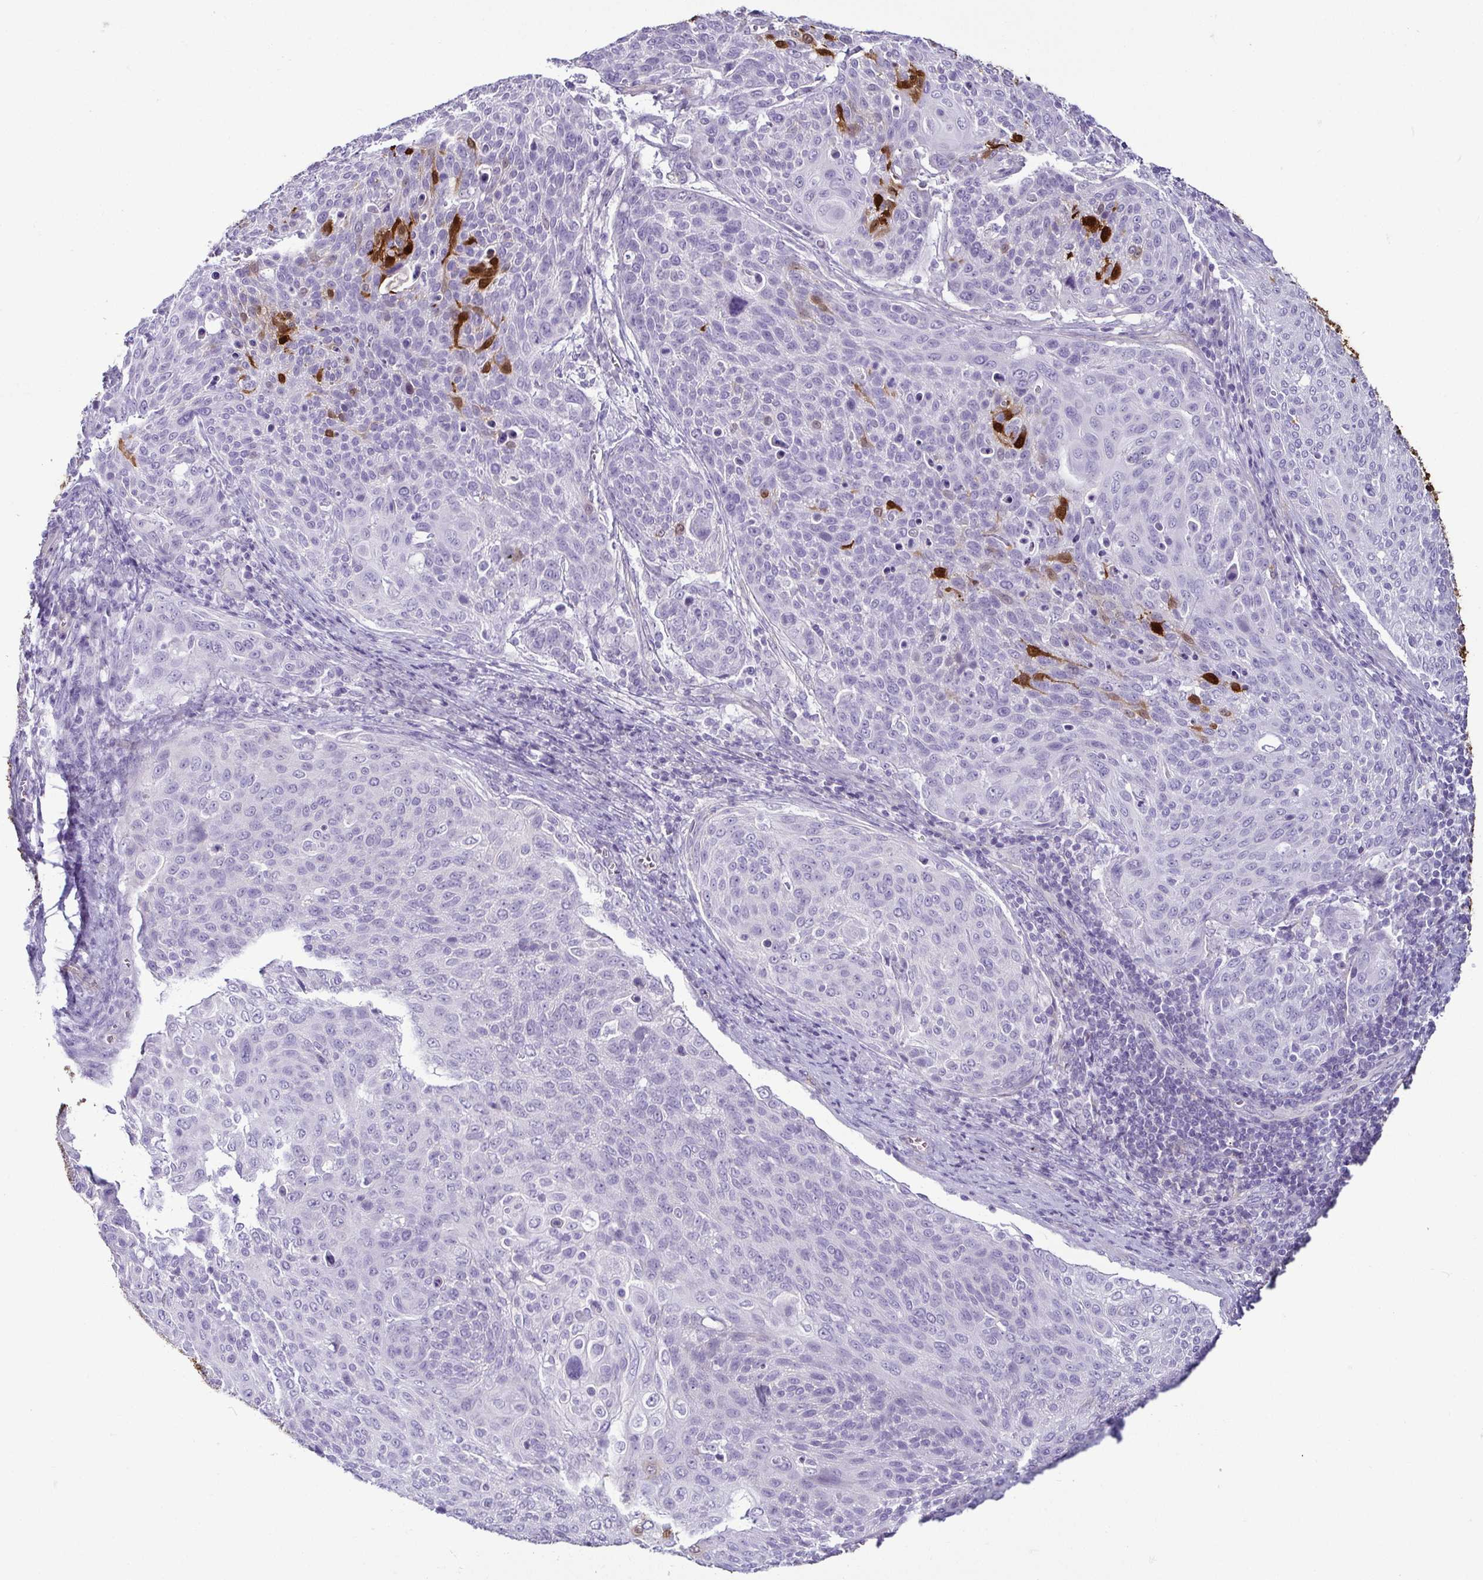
{"staining": {"intensity": "strong", "quantity": "<25%", "location": "cytoplasmic/membranous,nuclear"}, "tissue": "cervical cancer", "cell_type": "Tumor cells", "image_type": "cancer", "snomed": [{"axis": "morphology", "description": "Squamous cell carcinoma, NOS"}, {"axis": "topography", "description": "Cervix"}], "caption": "A brown stain shows strong cytoplasmic/membranous and nuclear positivity of a protein in cervical squamous cell carcinoma tumor cells.", "gene": "CASP14", "patient": {"sex": "female", "age": 31}}